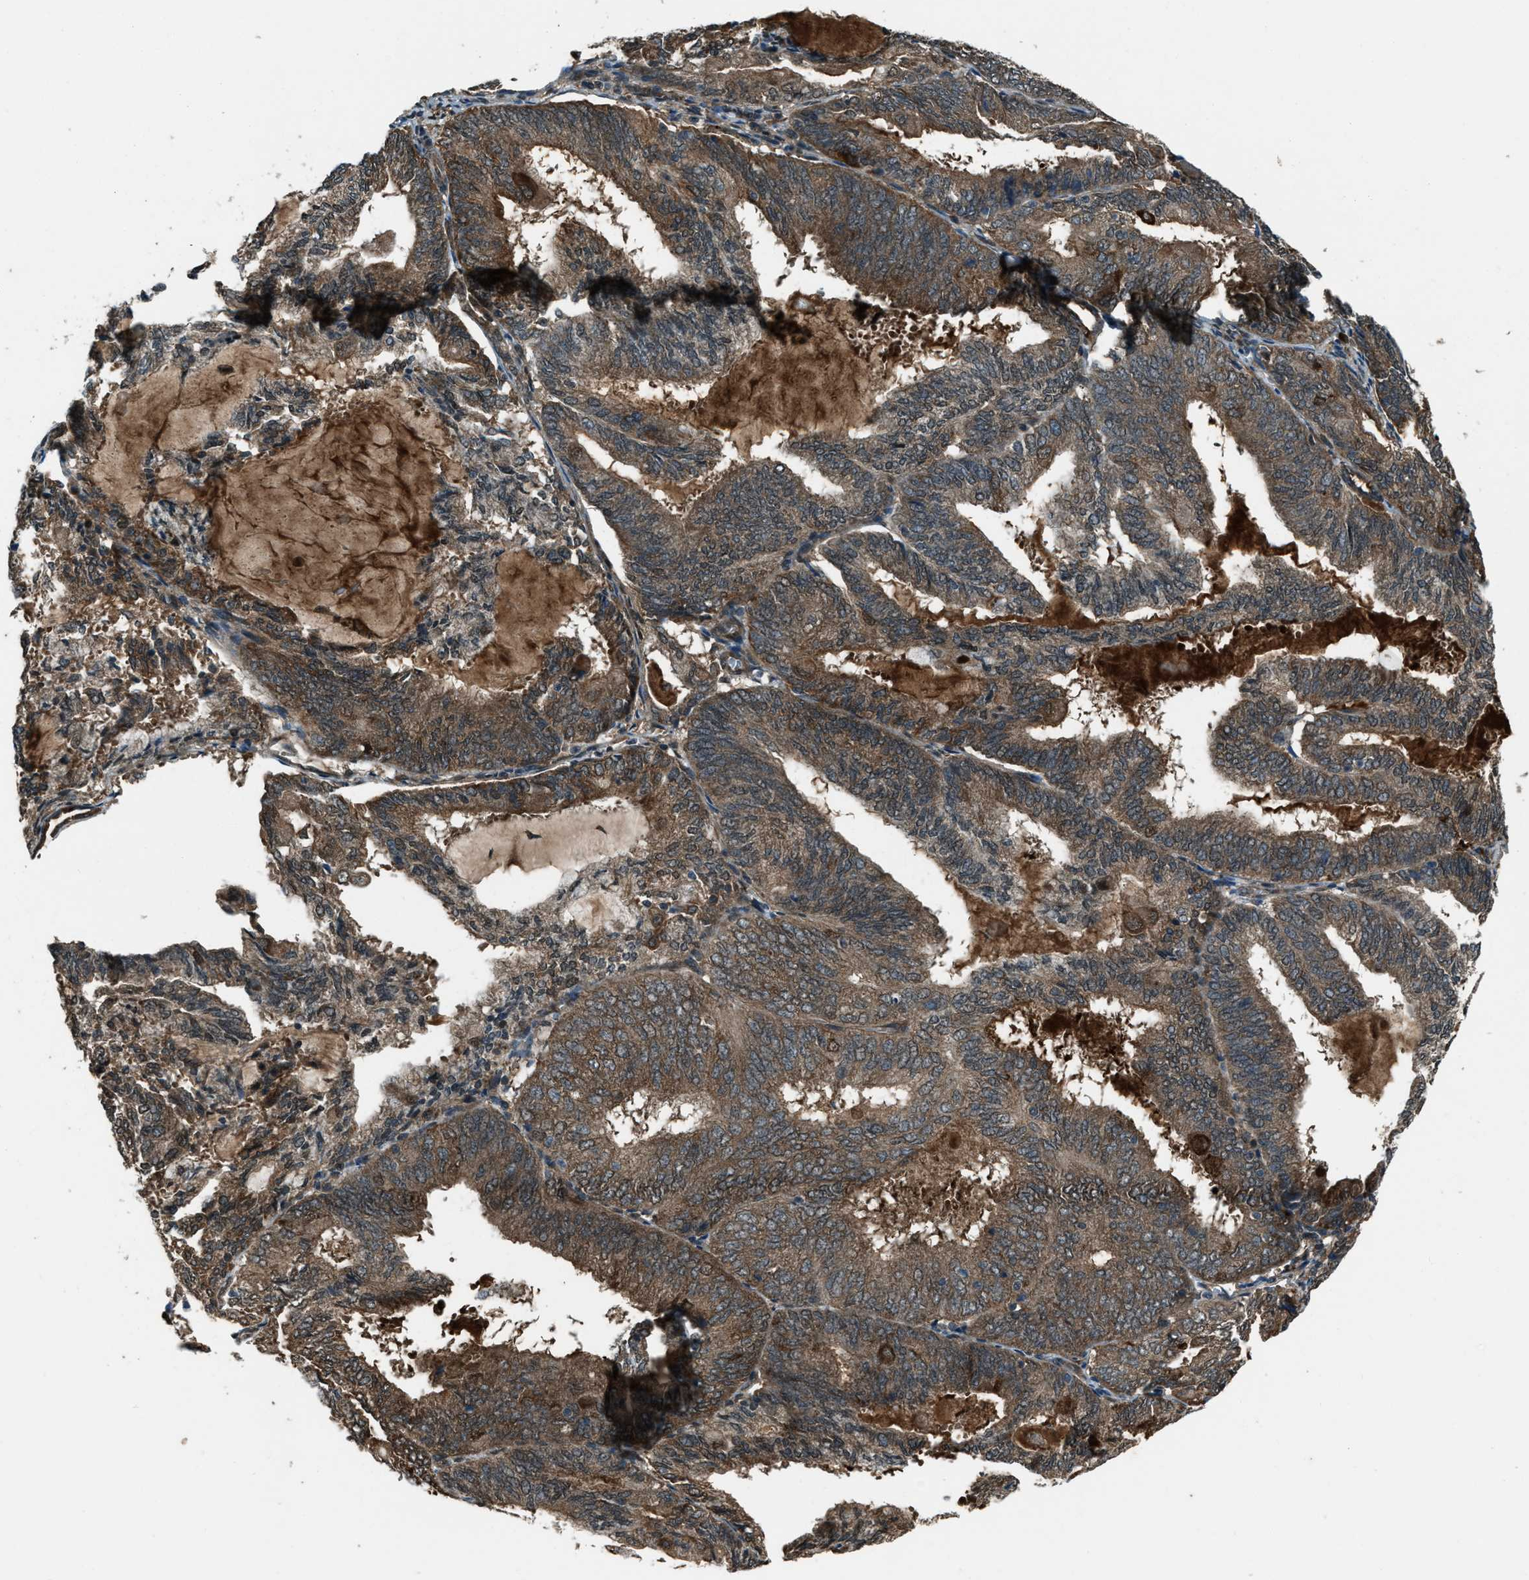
{"staining": {"intensity": "moderate", "quantity": ">75%", "location": "cytoplasmic/membranous"}, "tissue": "endometrial cancer", "cell_type": "Tumor cells", "image_type": "cancer", "snomed": [{"axis": "morphology", "description": "Adenocarcinoma, NOS"}, {"axis": "topography", "description": "Endometrium"}], "caption": "Immunohistochemical staining of human endometrial adenocarcinoma reveals medium levels of moderate cytoplasmic/membranous expression in approximately >75% of tumor cells.", "gene": "SVIL", "patient": {"sex": "female", "age": 81}}